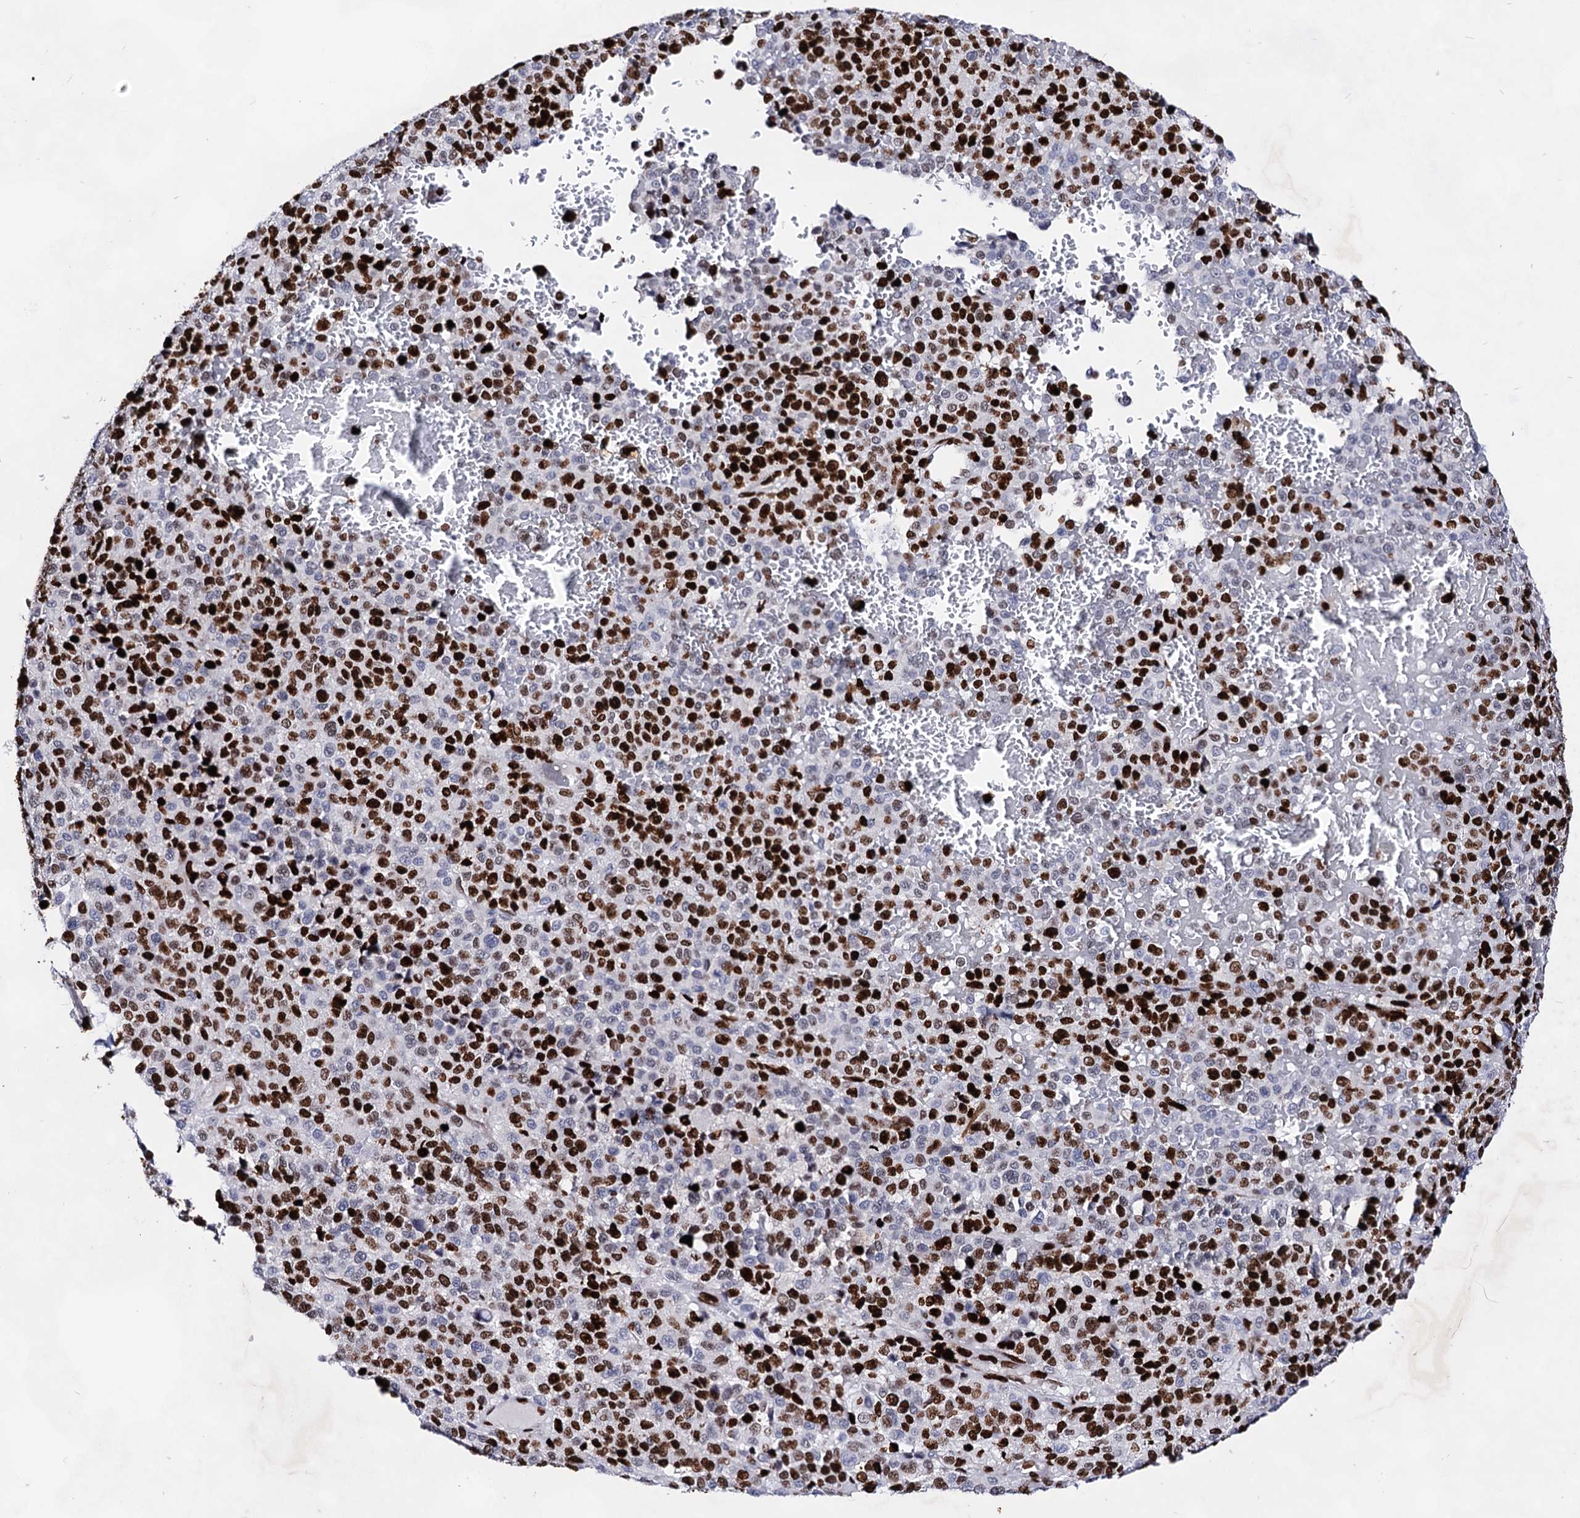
{"staining": {"intensity": "strong", "quantity": "25%-75%", "location": "nuclear"}, "tissue": "melanoma", "cell_type": "Tumor cells", "image_type": "cancer", "snomed": [{"axis": "morphology", "description": "Malignant melanoma, Metastatic site"}, {"axis": "topography", "description": "Pancreas"}], "caption": "This photomicrograph displays immunohistochemistry (IHC) staining of human melanoma, with high strong nuclear expression in approximately 25%-75% of tumor cells.", "gene": "HMGB2", "patient": {"sex": "female", "age": 30}}